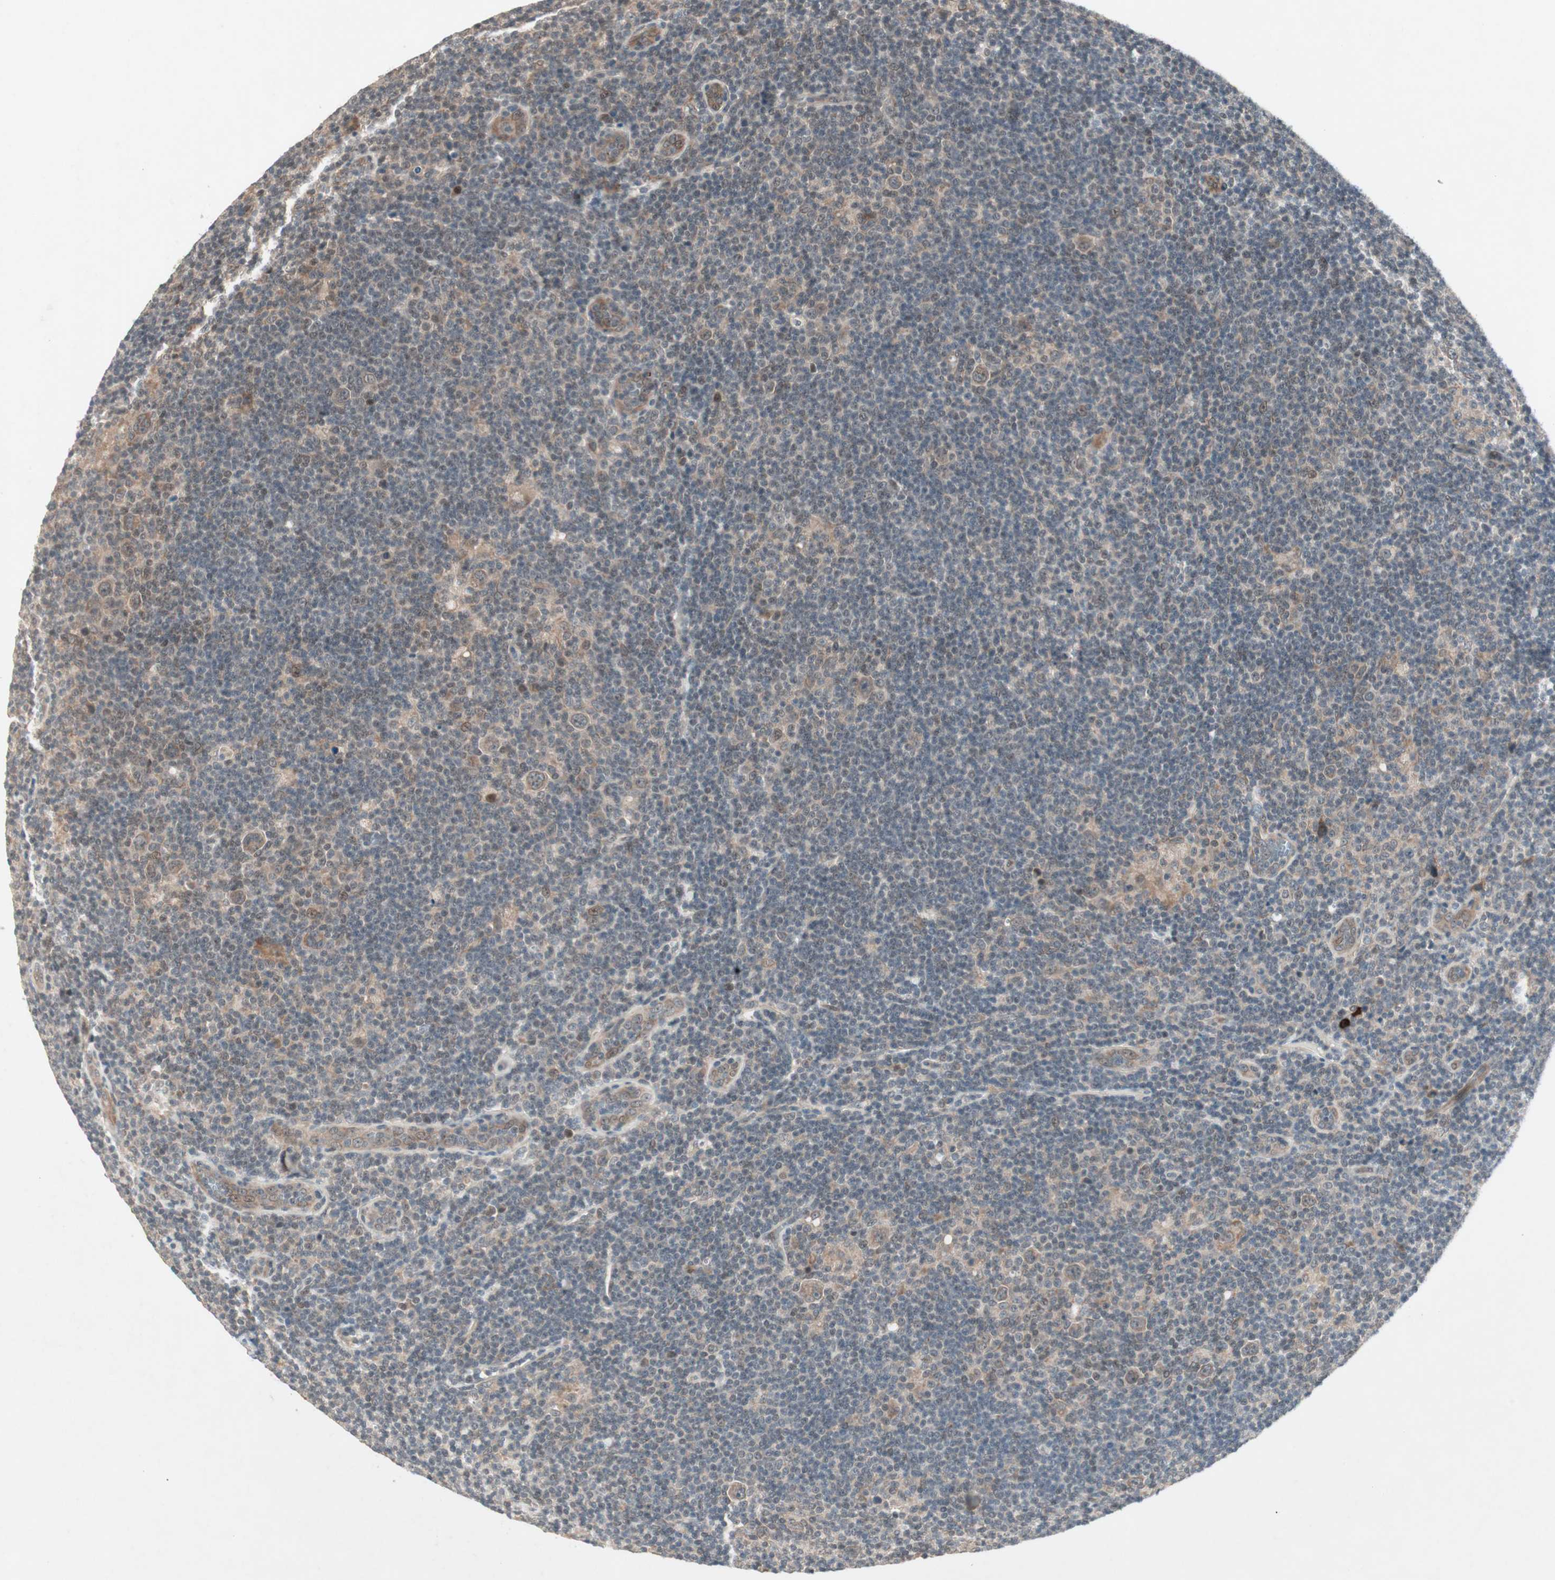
{"staining": {"intensity": "moderate", "quantity": ">75%", "location": "cytoplasmic/membranous"}, "tissue": "lymphoma", "cell_type": "Tumor cells", "image_type": "cancer", "snomed": [{"axis": "morphology", "description": "Hodgkin's disease, NOS"}, {"axis": "topography", "description": "Lymph node"}], "caption": "Immunohistochemistry (IHC) staining of Hodgkin's disease, which reveals medium levels of moderate cytoplasmic/membranous expression in approximately >75% of tumor cells indicating moderate cytoplasmic/membranous protein expression. The staining was performed using DAB (brown) for protein detection and nuclei were counterstained in hematoxylin (blue).", "gene": "PGBD1", "patient": {"sex": "female", "age": 57}}